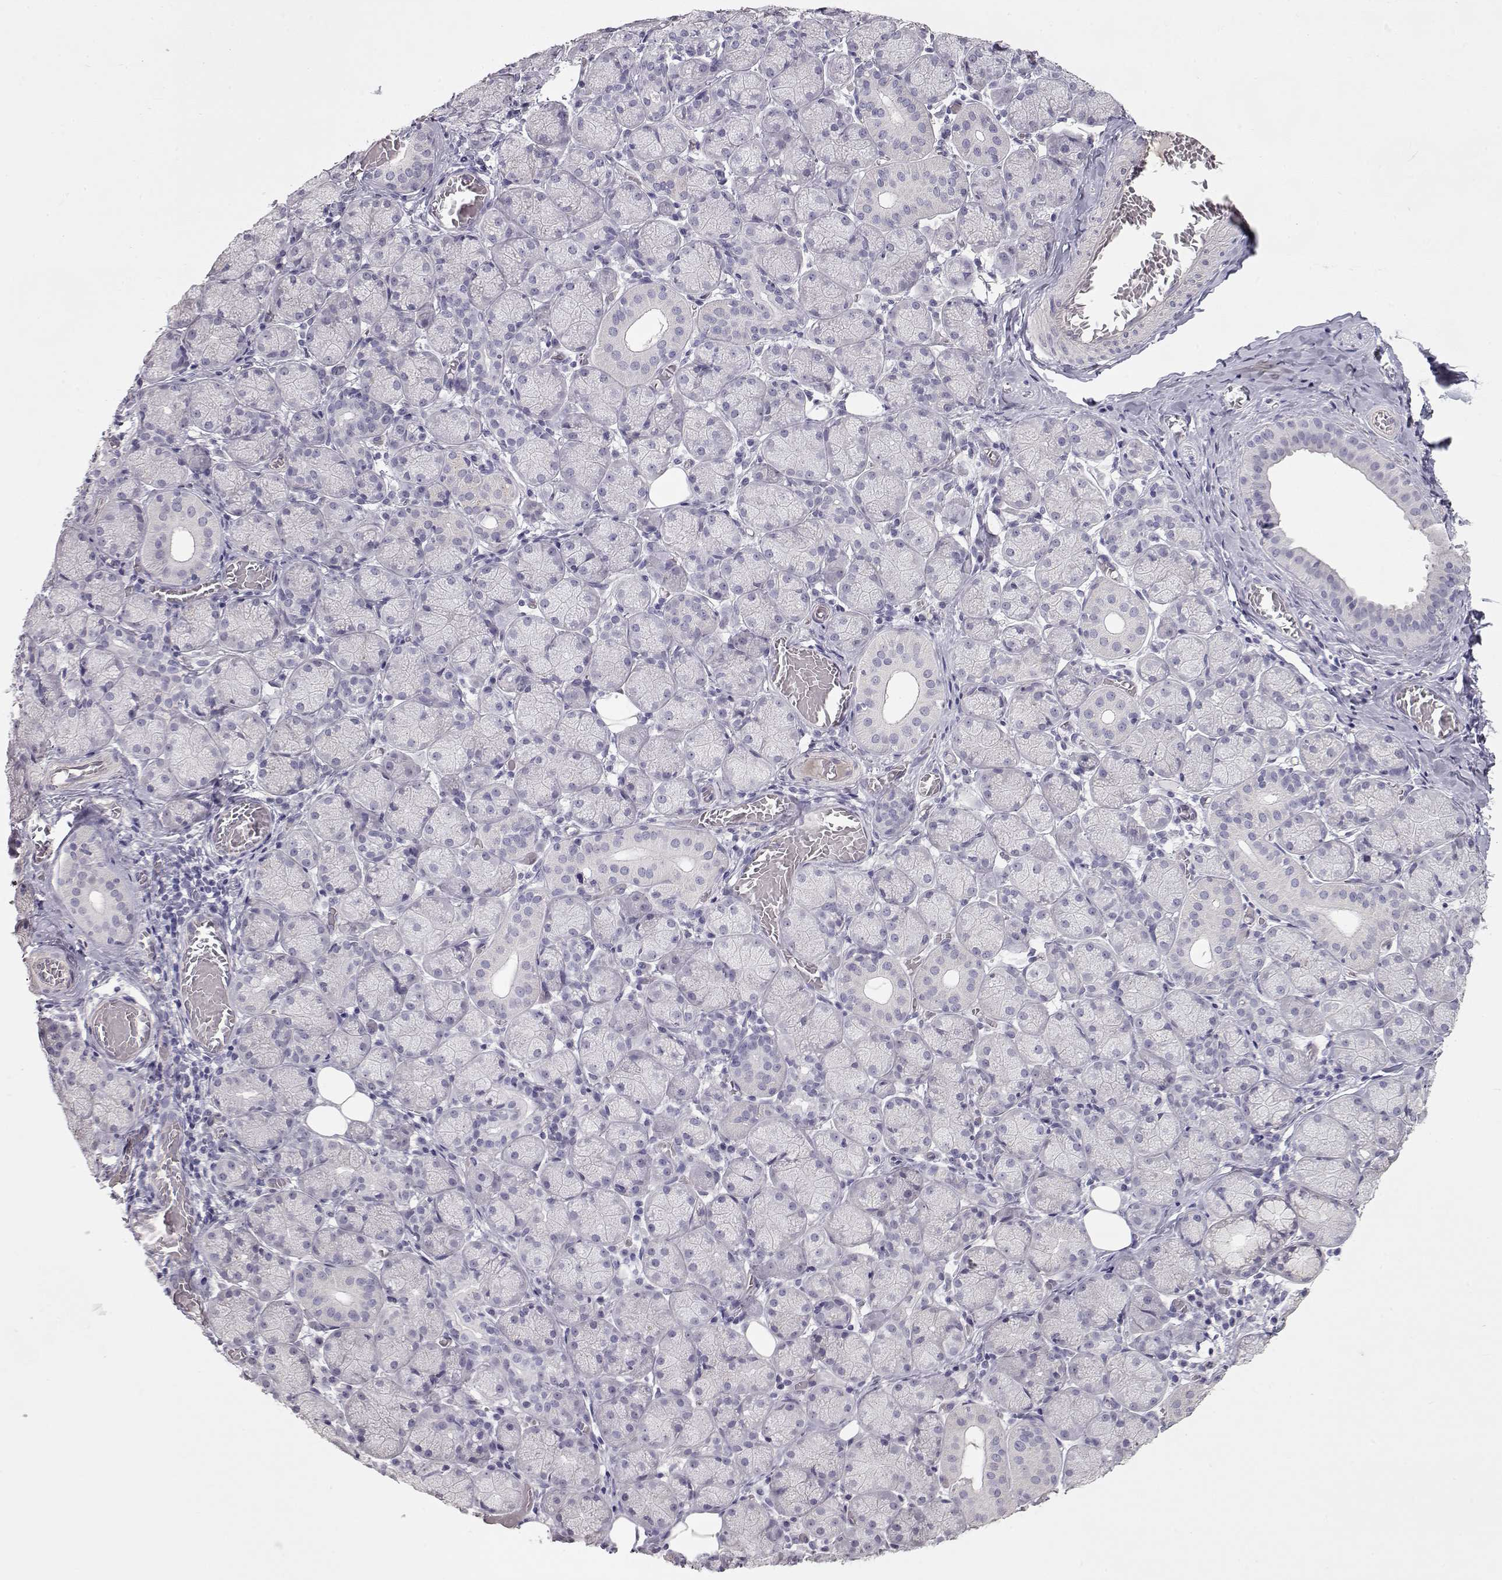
{"staining": {"intensity": "negative", "quantity": "none", "location": "none"}, "tissue": "salivary gland", "cell_type": "Glandular cells", "image_type": "normal", "snomed": [{"axis": "morphology", "description": "Normal tissue, NOS"}, {"axis": "topography", "description": "Salivary gland"}, {"axis": "topography", "description": "Peripheral nerve tissue"}], "caption": "Protein analysis of normal salivary gland displays no significant positivity in glandular cells. Brightfield microscopy of IHC stained with DAB (3,3'-diaminobenzidine) (brown) and hematoxylin (blue), captured at high magnification.", "gene": "SLC18A1", "patient": {"sex": "female", "age": 24}}